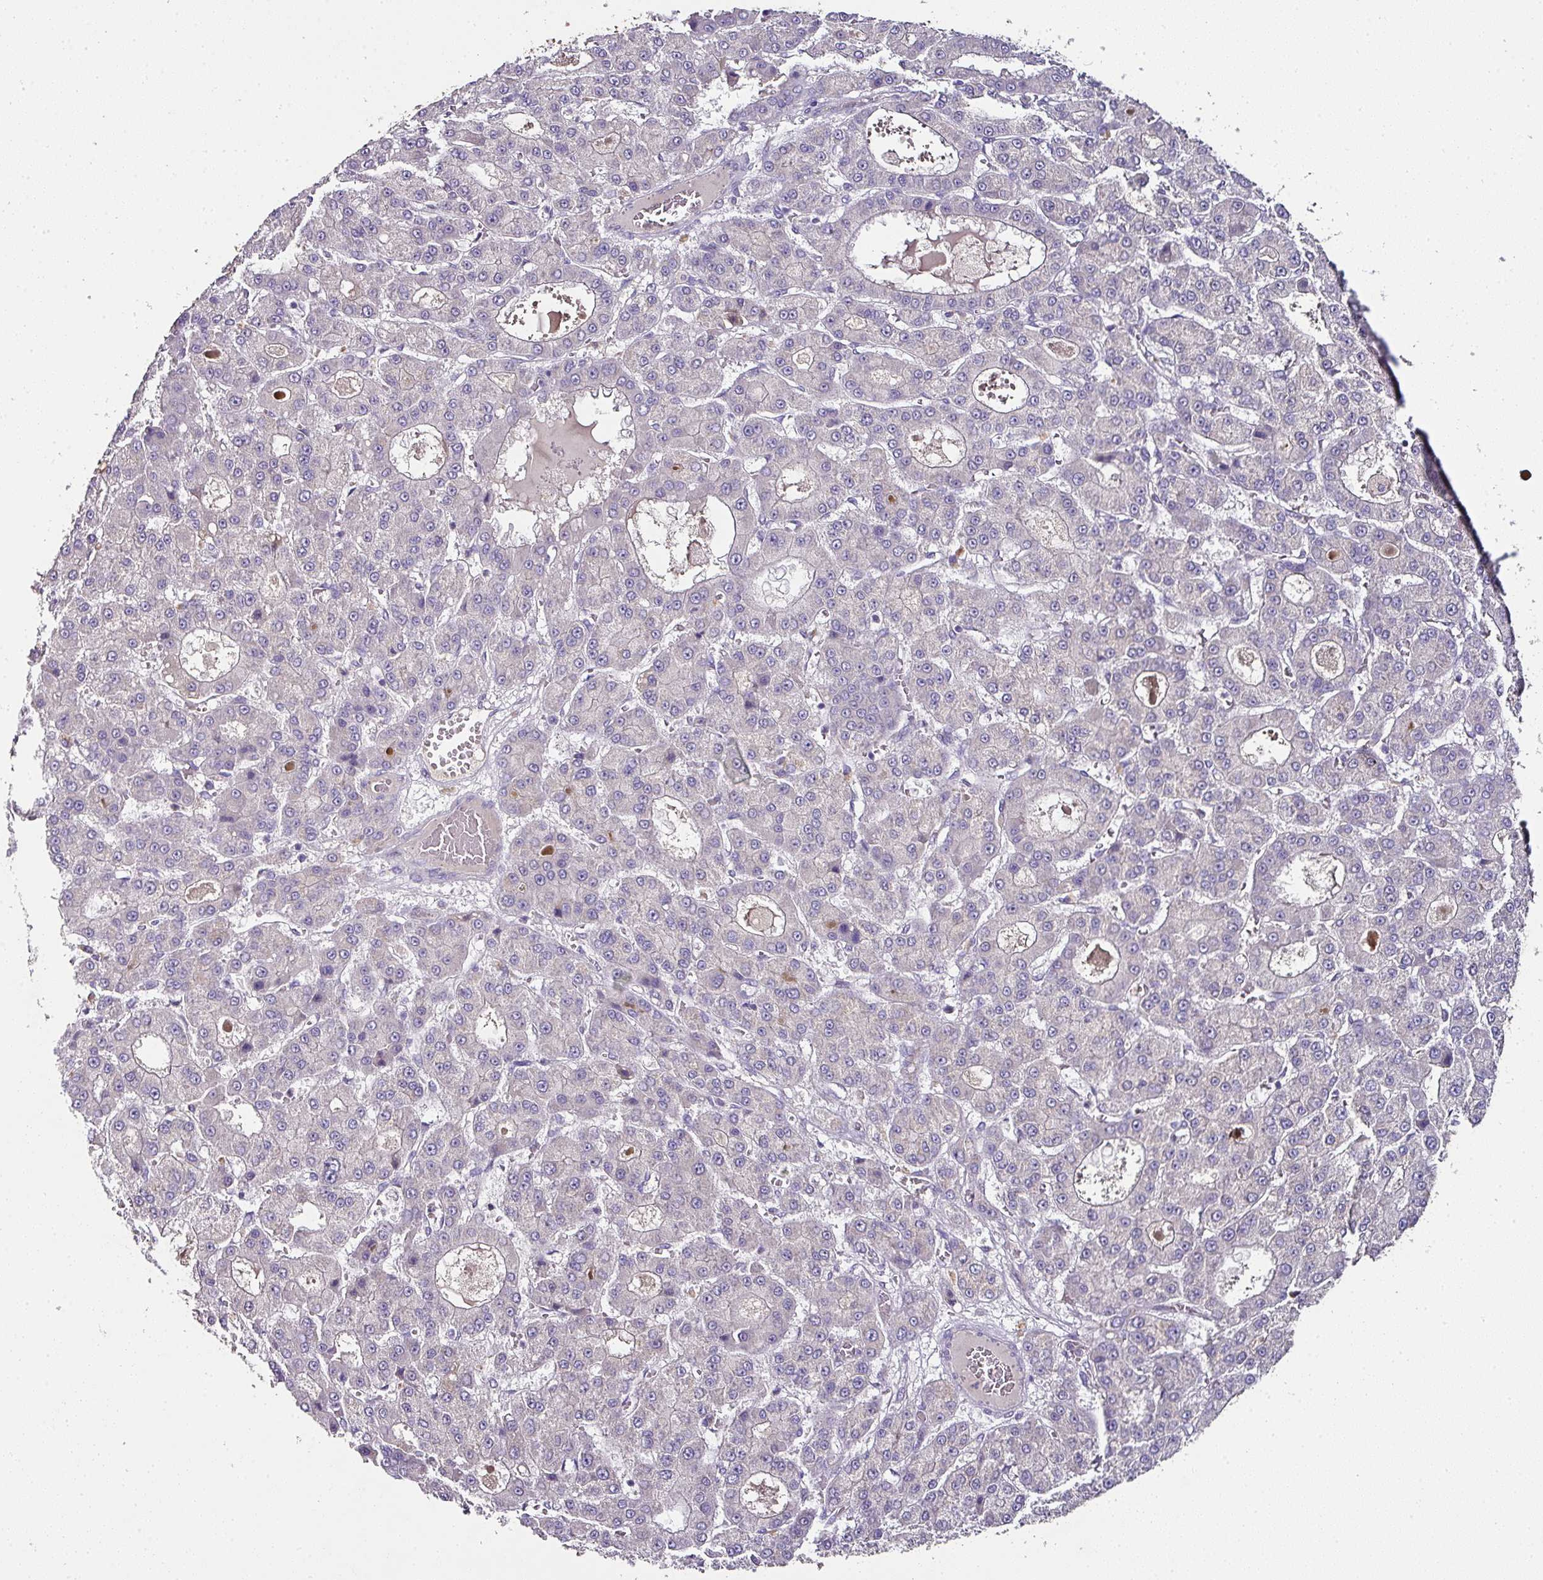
{"staining": {"intensity": "negative", "quantity": "none", "location": "none"}, "tissue": "liver cancer", "cell_type": "Tumor cells", "image_type": "cancer", "snomed": [{"axis": "morphology", "description": "Carcinoma, Hepatocellular, NOS"}, {"axis": "topography", "description": "Liver"}], "caption": "Photomicrograph shows no significant protein positivity in tumor cells of liver cancer (hepatocellular carcinoma).", "gene": "SKIC2", "patient": {"sex": "male", "age": 70}}